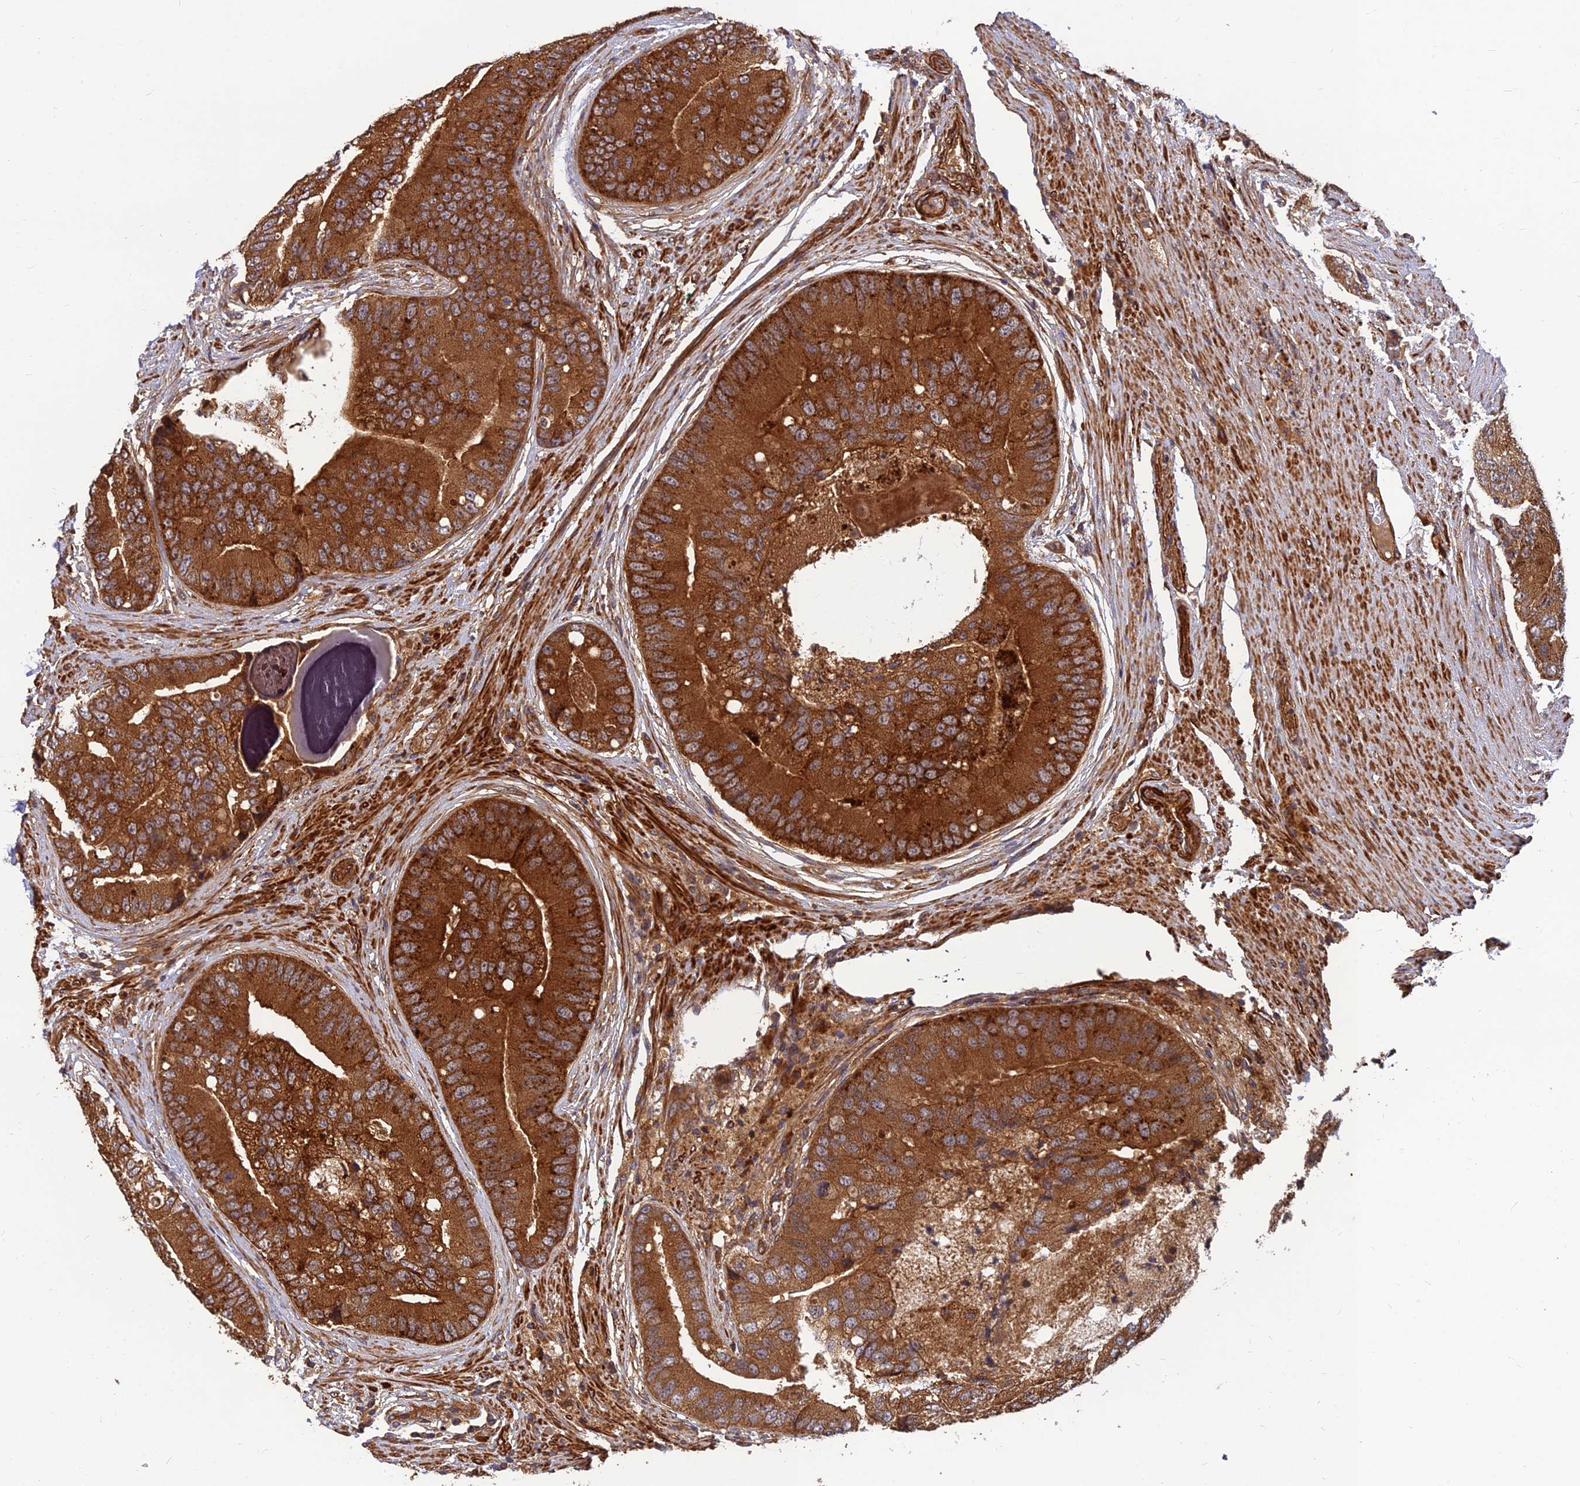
{"staining": {"intensity": "strong", "quantity": ">75%", "location": "cytoplasmic/membranous"}, "tissue": "prostate cancer", "cell_type": "Tumor cells", "image_type": "cancer", "snomed": [{"axis": "morphology", "description": "Adenocarcinoma, High grade"}, {"axis": "topography", "description": "Prostate"}], "caption": "Immunohistochemical staining of human prostate high-grade adenocarcinoma shows strong cytoplasmic/membranous protein staining in approximately >75% of tumor cells.", "gene": "RELCH", "patient": {"sex": "male", "age": 70}}